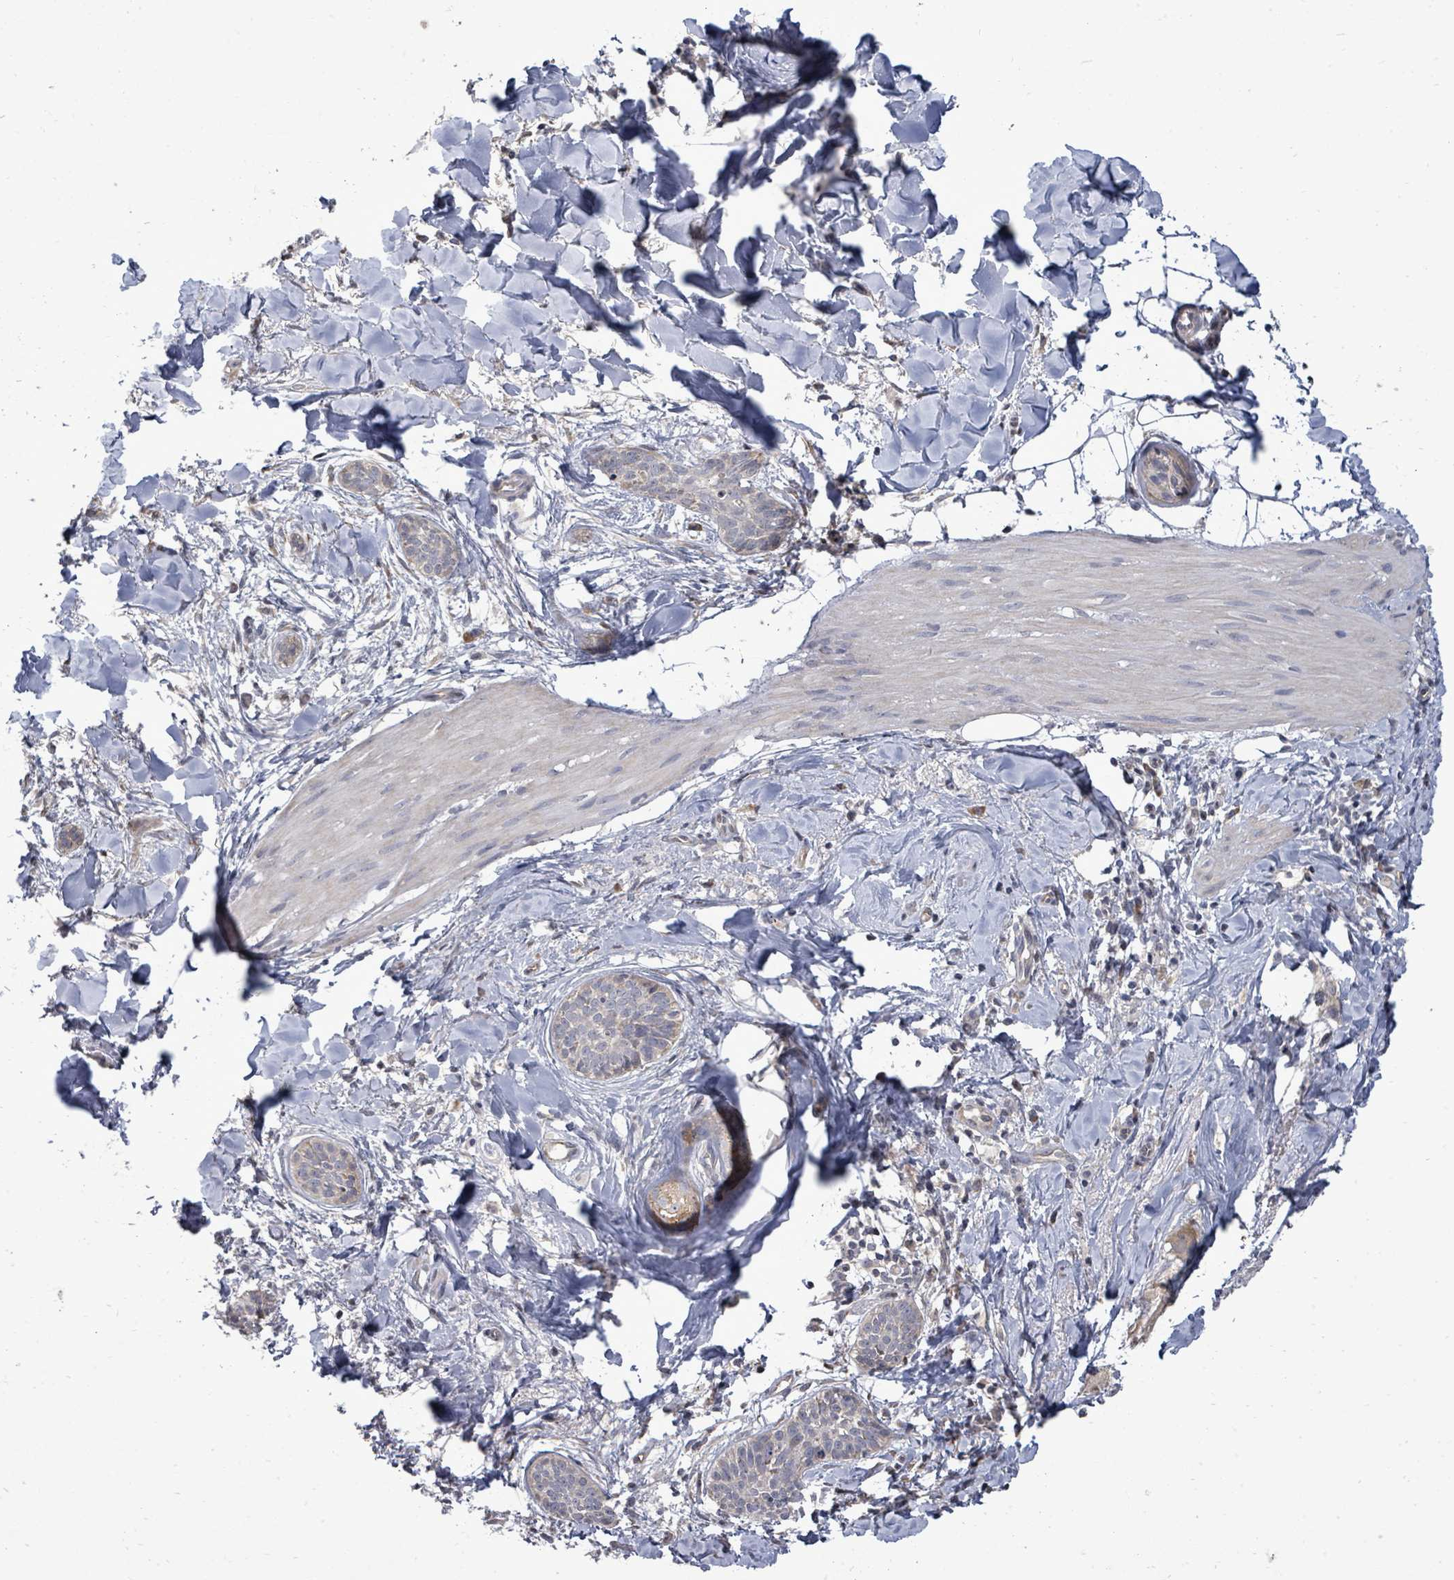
{"staining": {"intensity": "negative", "quantity": "none", "location": "none"}, "tissue": "skin cancer", "cell_type": "Tumor cells", "image_type": "cancer", "snomed": [{"axis": "morphology", "description": "Basal cell carcinoma"}, {"axis": "topography", "description": "Skin"}], "caption": "The image demonstrates no significant staining in tumor cells of skin cancer (basal cell carcinoma).", "gene": "POMGNT2", "patient": {"sex": "male", "age": 52}}